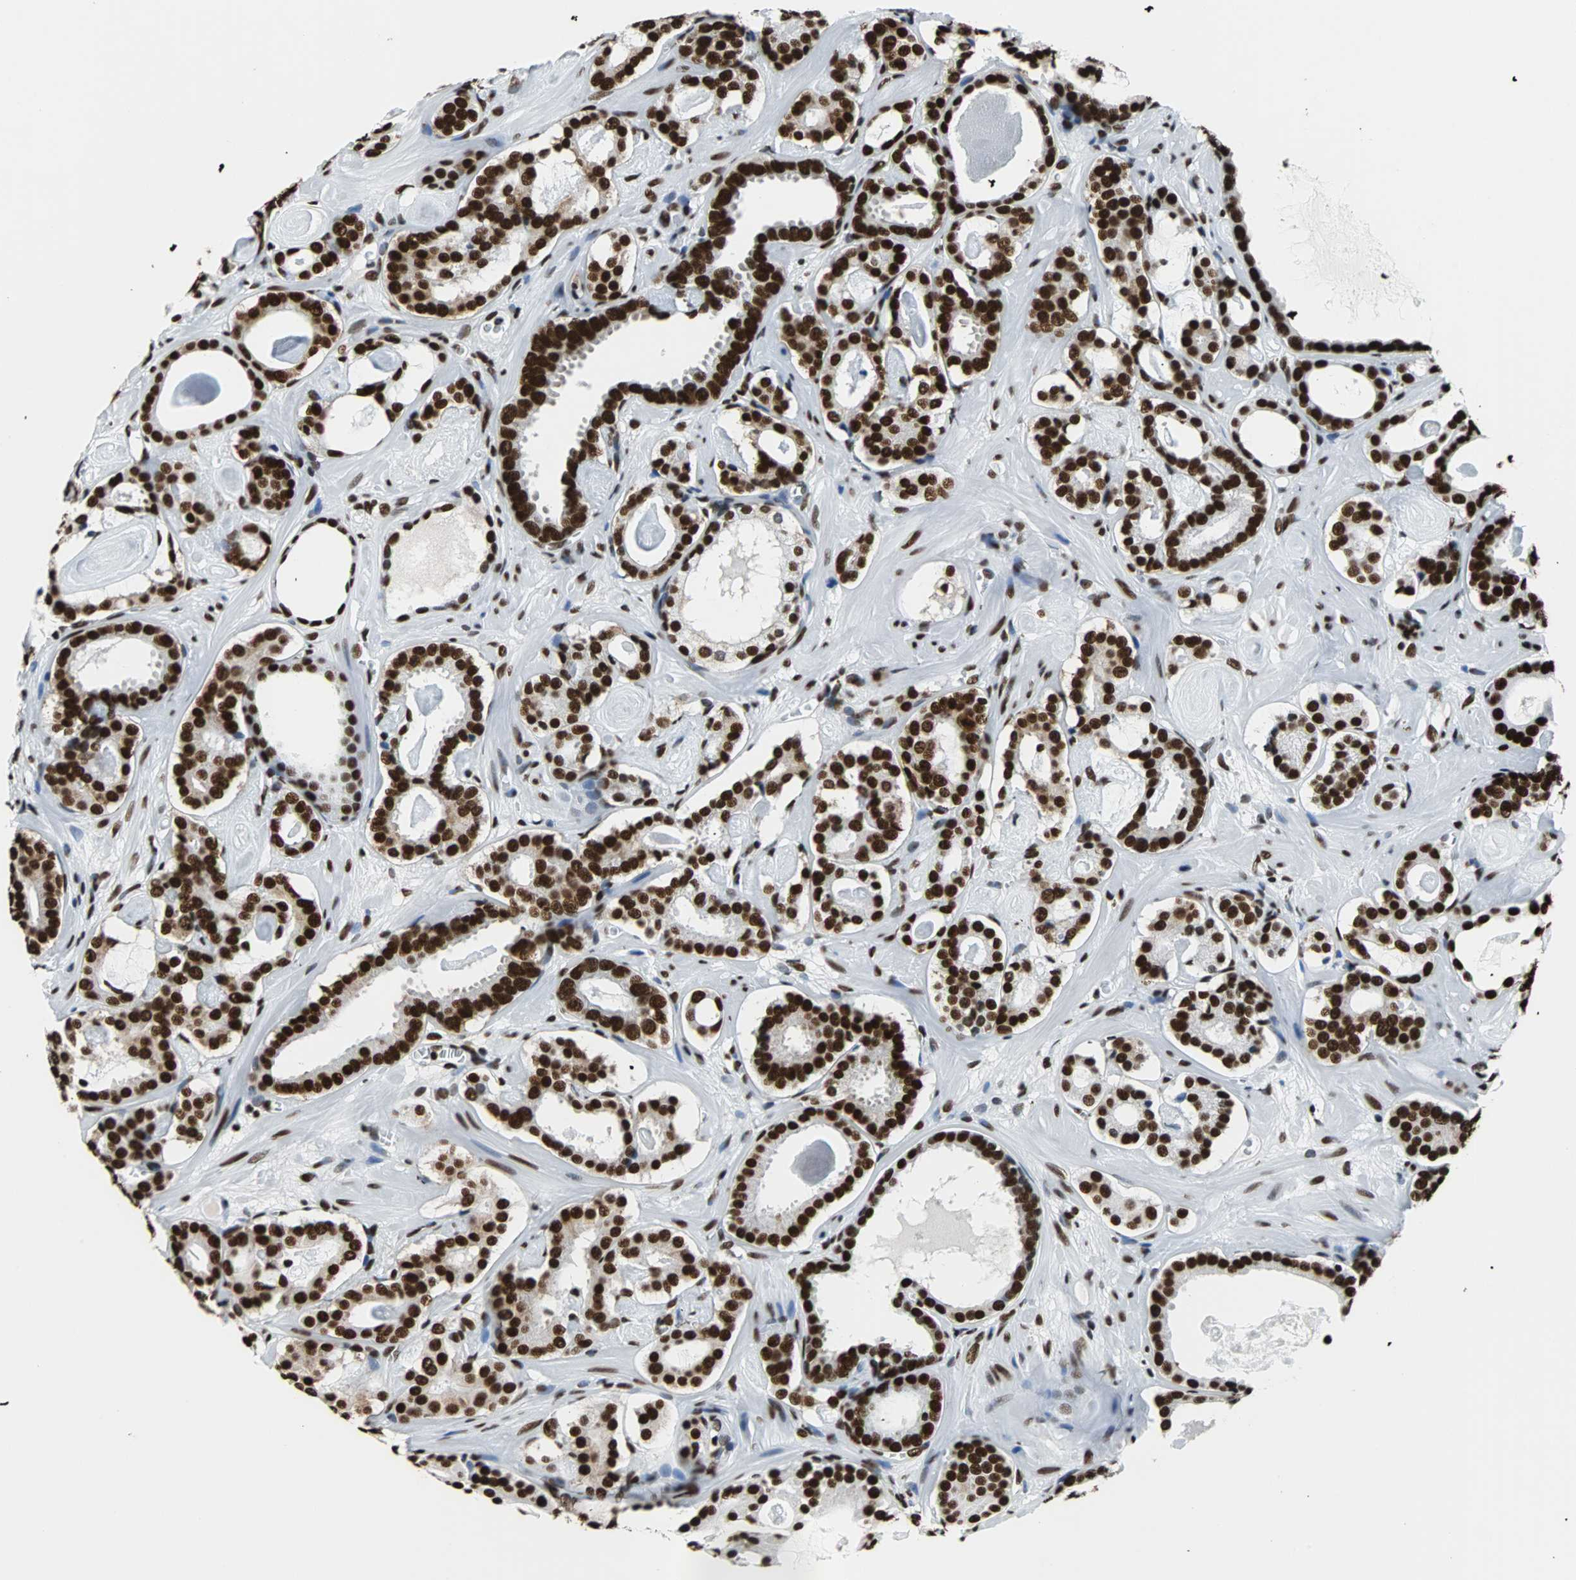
{"staining": {"intensity": "strong", "quantity": ">75%", "location": "cytoplasmic/membranous,nuclear"}, "tissue": "prostate cancer", "cell_type": "Tumor cells", "image_type": "cancer", "snomed": [{"axis": "morphology", "description": "Adenocarcinoma, Low grade"}, {"axis": "topography", "description": "Prostate"}], "caption": "Immunohistochemical staining of prostate low-grade adenocarcinoma displays high levels of strong cytoplasmic/membranous and nuclear staining in about >75% of tumor cells.", "gene": "FUBP1", "patient": {"sex": "male", "age": 57}}